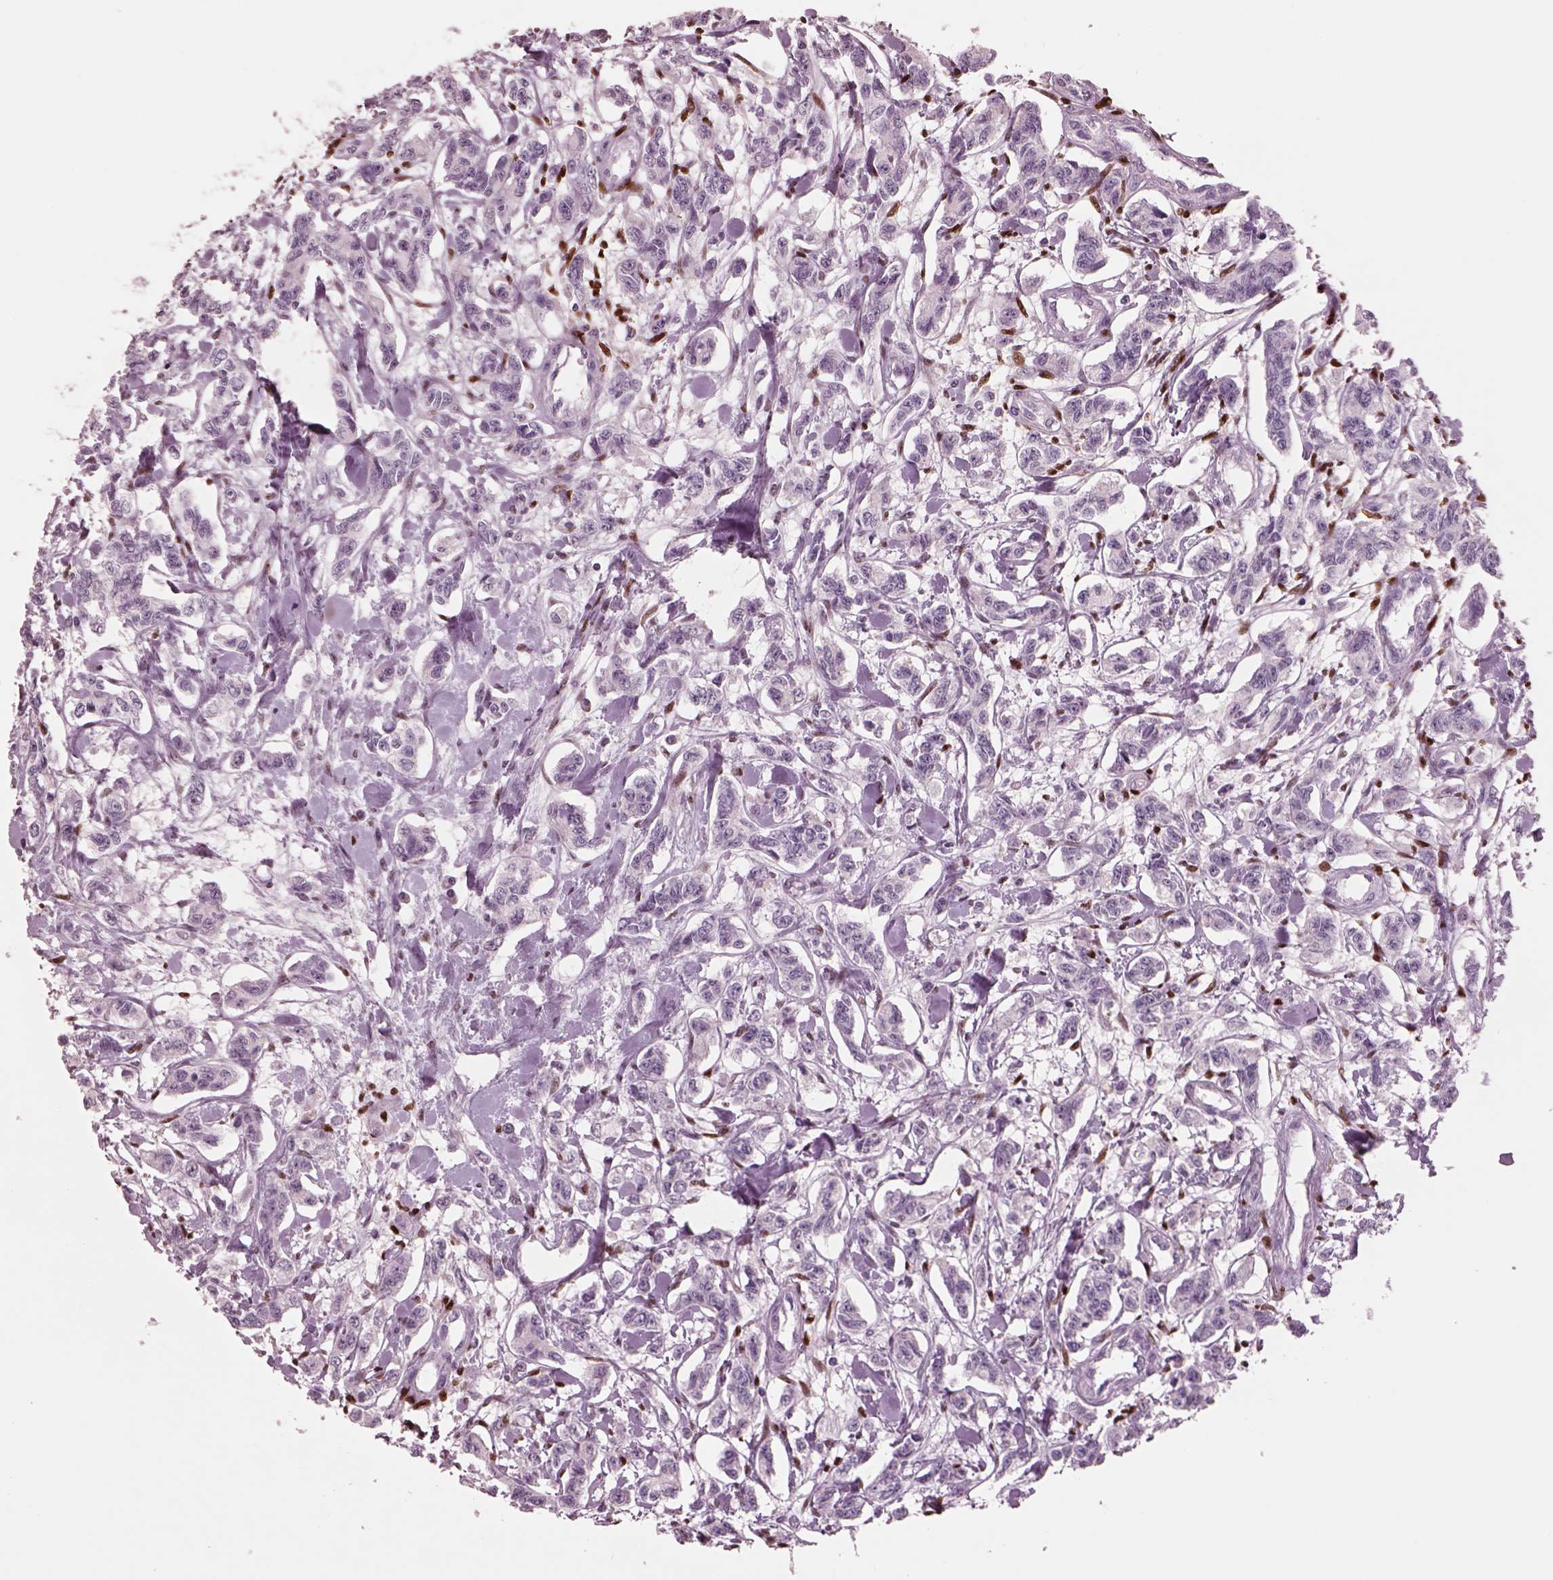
{"staining": {"intensity": "negative", "quantity": "none", "location": "none"}, "tissue": "carcinoid", "cell_type": "Tumor cells", "image_type": "cancer", "snomed": [{"axis": "morphology", "description": "Carcinoid, malignant, NOS"}, {"axis": "topography", "description": "Kidney"}], "caption": "Immunohistochemistry (IHC) micrograph of human carcinoid stained for a protein (brown), which shows no staining in tumor cells. (Brightfield microscopy of DAB immunohistochemistry at high magnification).", "gene": "SOX9", "patient": {"sex": "female", "age": 41}}